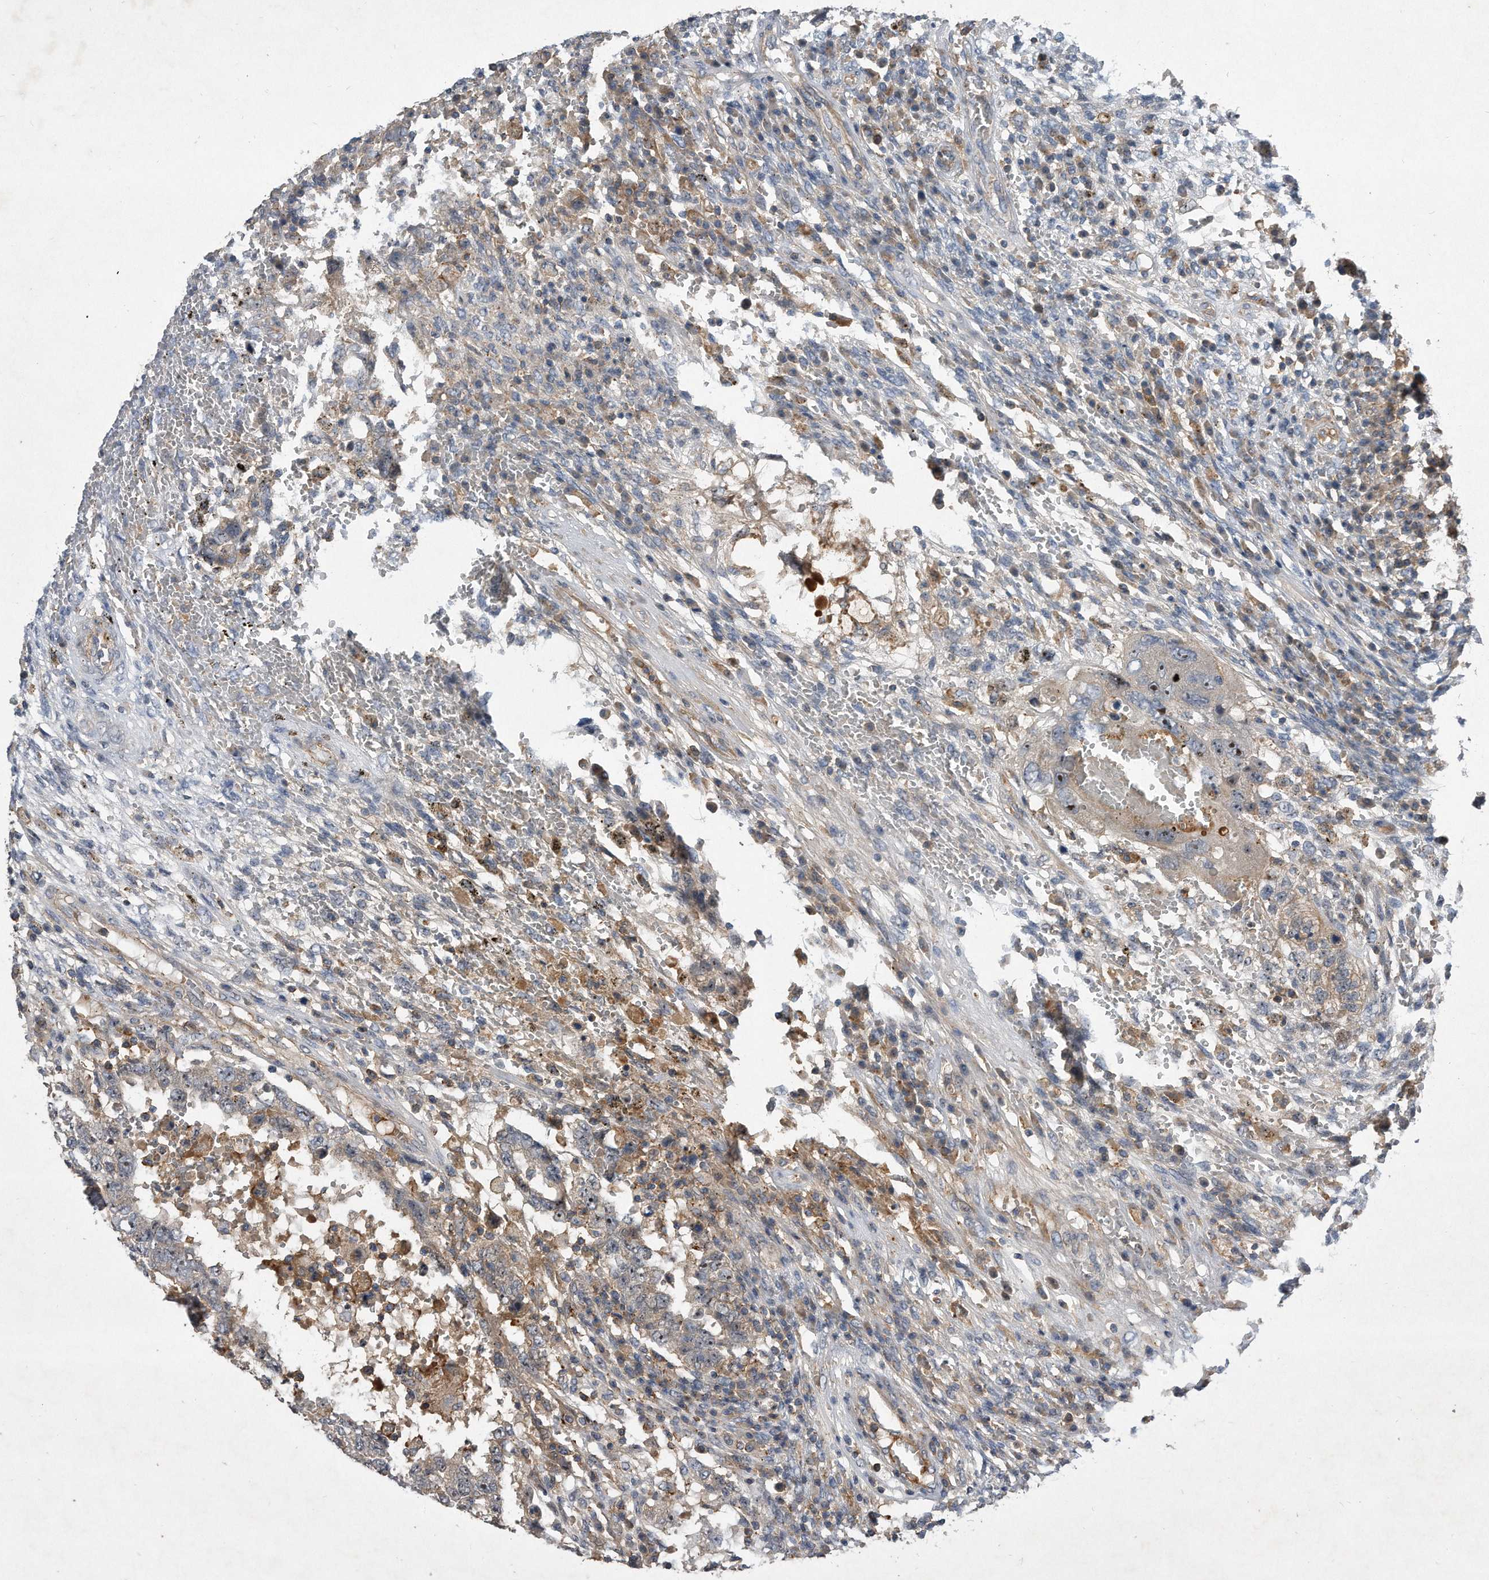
{"staining": {"intensity": "weak", "quantity": ">75%", "location": "nuclear"}, "tissue": "testis cancer", "cell_type": "Tumor cells", "image_type": "cancer", "snomed": [{"axis": "morphology", "description": "Carcinoma, Embryonal, NOS"}, {"axis": "topography", "description": "Testis"}], "caption": "Brown immunohistochemical staining in human testis cancer (embryonal carcinoma) displays weak nuclear staining in about >75% of tumor cells.", "gene": "PGBD2", "patient": {"sex": "male", "age": 26}}